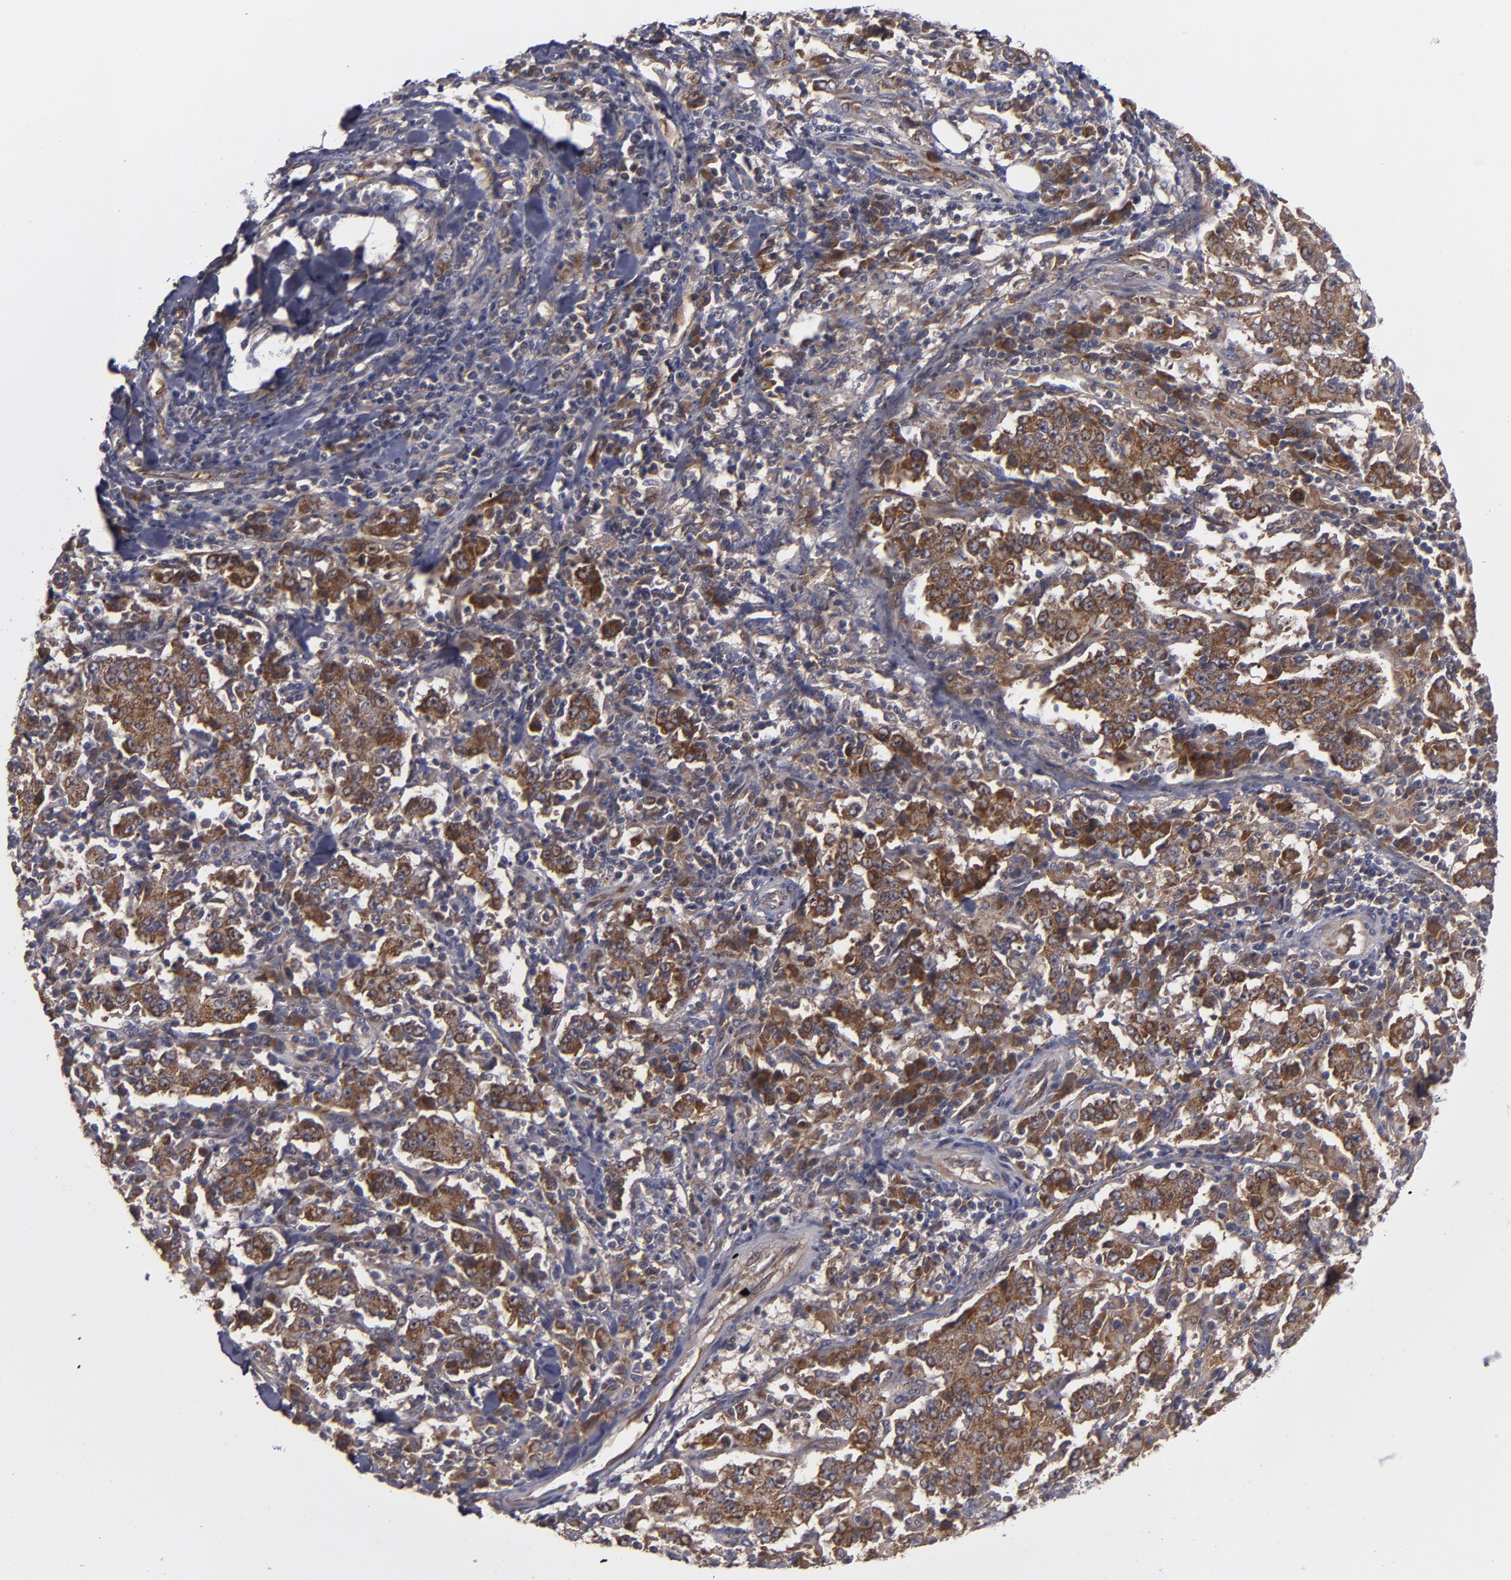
{"staining": {"intensity": "strong", "quantity": ">75%", "location": "cytoplasmic/membranous"}, "tissue": "stomach cancer", "cell_type": "Tumor cells", "image_type": "cancer", "snomed": [{"axis": "morphology", "description": "Normal tissue, NOS"}, {"axis": "morphology", "description": "Adenocarcinoma, NOS"}, {"axis": "topography", "description": "Stomach, upper"}, {"axis": "topography", "description": "Stomach"}], "caption": "IHC staining of stomach adenocarcinoma, which demonstrates high levels of strong cytoplasmic/membranous positivity in about >75% of tumor cells indicating strong cytoplasmic/membranous protein staining. The staining was performed using DAB (brown) for protein detection and nuclei were counterstained in hematoxylin (blue).", "gene": "BMP6", "patient": {"sex": "male", "age": 59}}